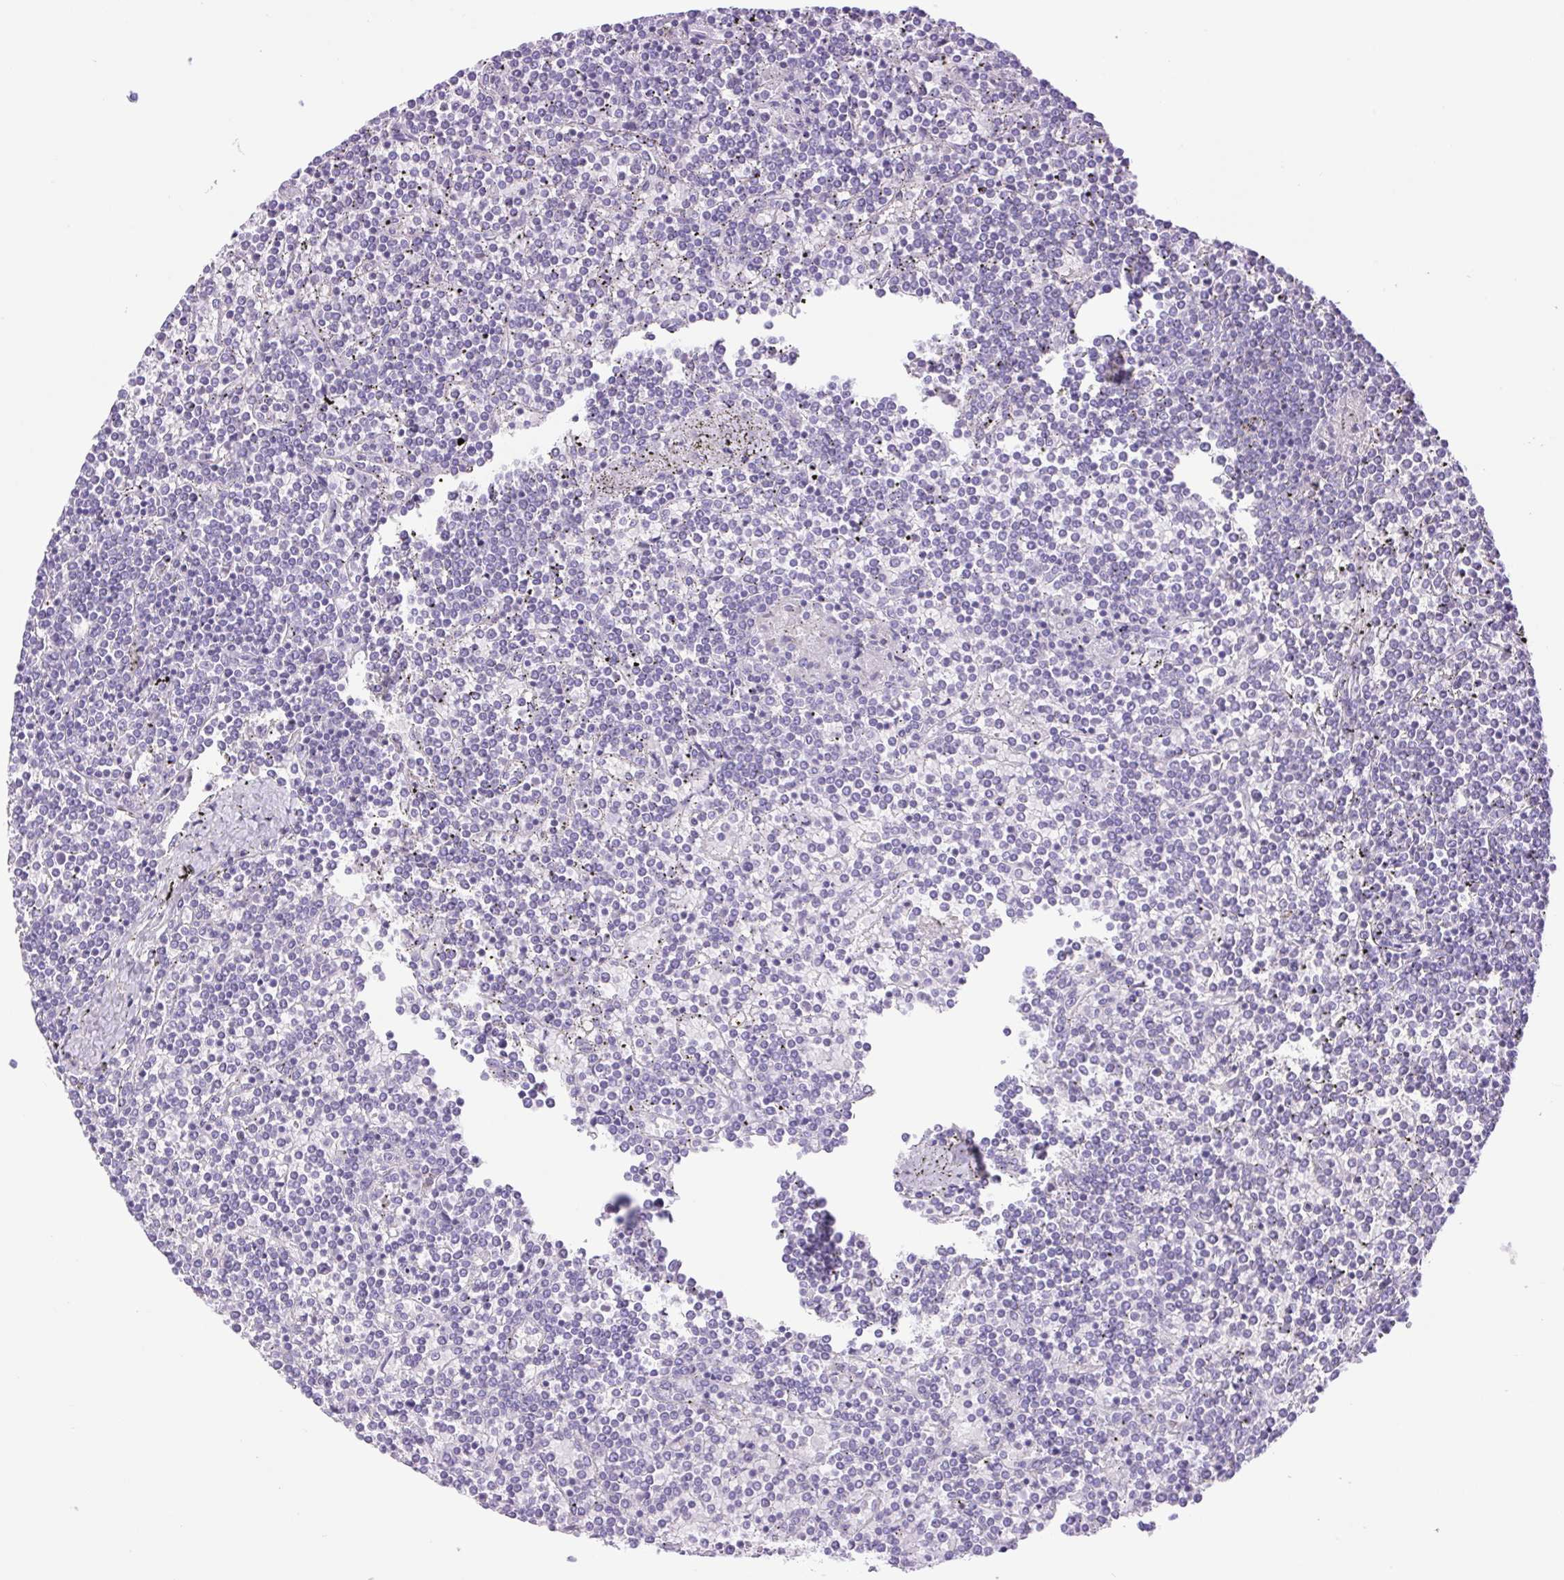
{"staining": {"intensity": "negative", "quantity": "none", "location": "none"}, "tissue": "lymphoma", "cell_type": "Tumor cells", "image_type": "cancer", "snomed": [{"axis": "morphology", "description": "Malignant lymphoma, non-Hodgkin's type, Low grade"}, {"axis": "topography", "description": "Spleen"}], "caption": "Immunohistochemistry (IHC) of human low-grade malignant lymphoma, non-Hodgkin's type exhibits no staining in tumor cells.", "gene": "CDSN", "patient": {"sex": "female", "age": 19}}